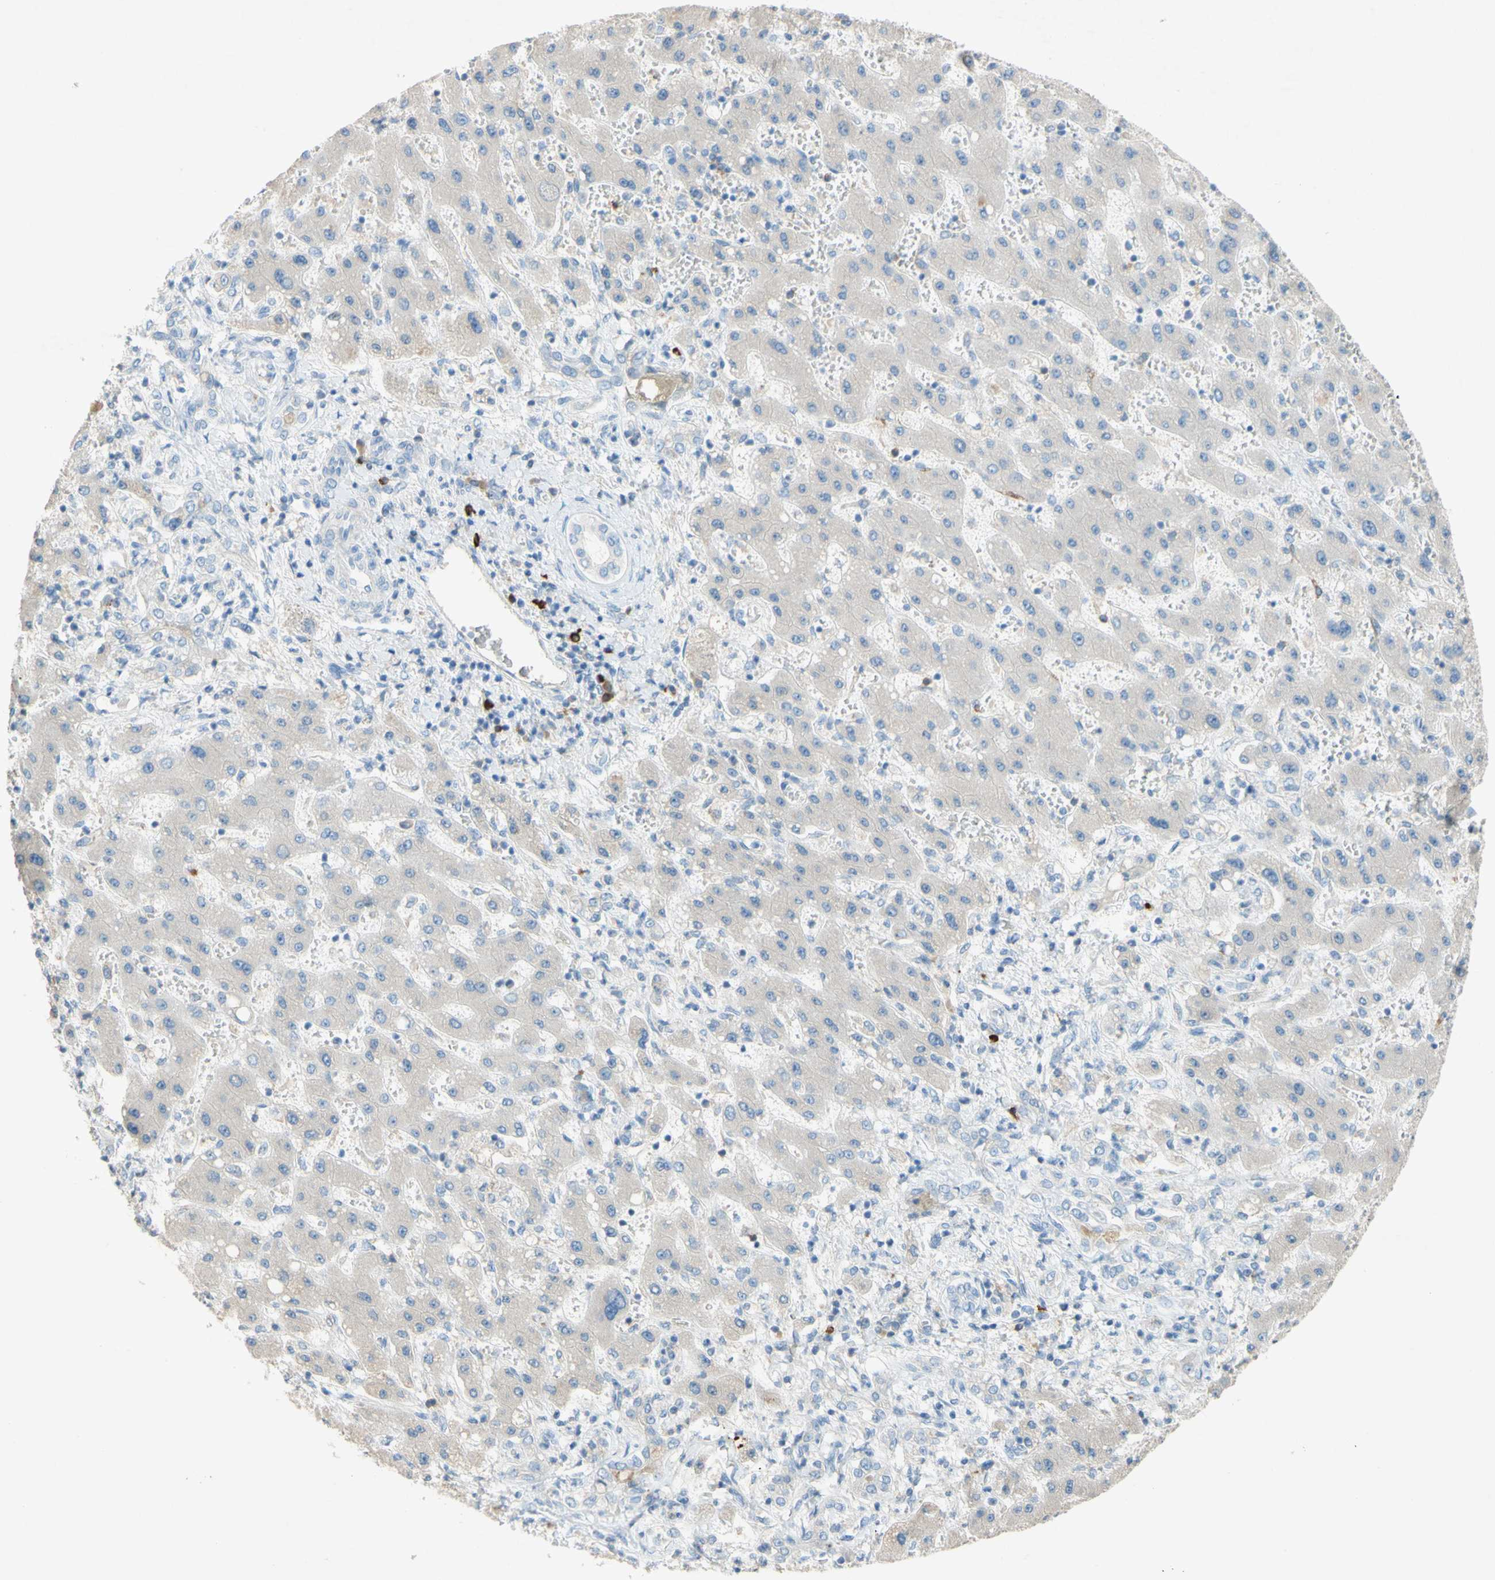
{"staining": {"intensity": "negative", "quantity": "none", "location": "none"}, "tissue": "liver cancer", "cell_type": "Tumor cells", "image_type": "cancer", "snomed": [{"axis": "morphology", "description": "Cholangiocarcinoma"}, {"axis": "topography", "description": "Liver"}], "caption": "A micrograph of human liver cholangiocarcinoma is negative for staining in tumor cells.", "gene": "PACSIN1", "patient": {"sex": "male", "age": 50}}